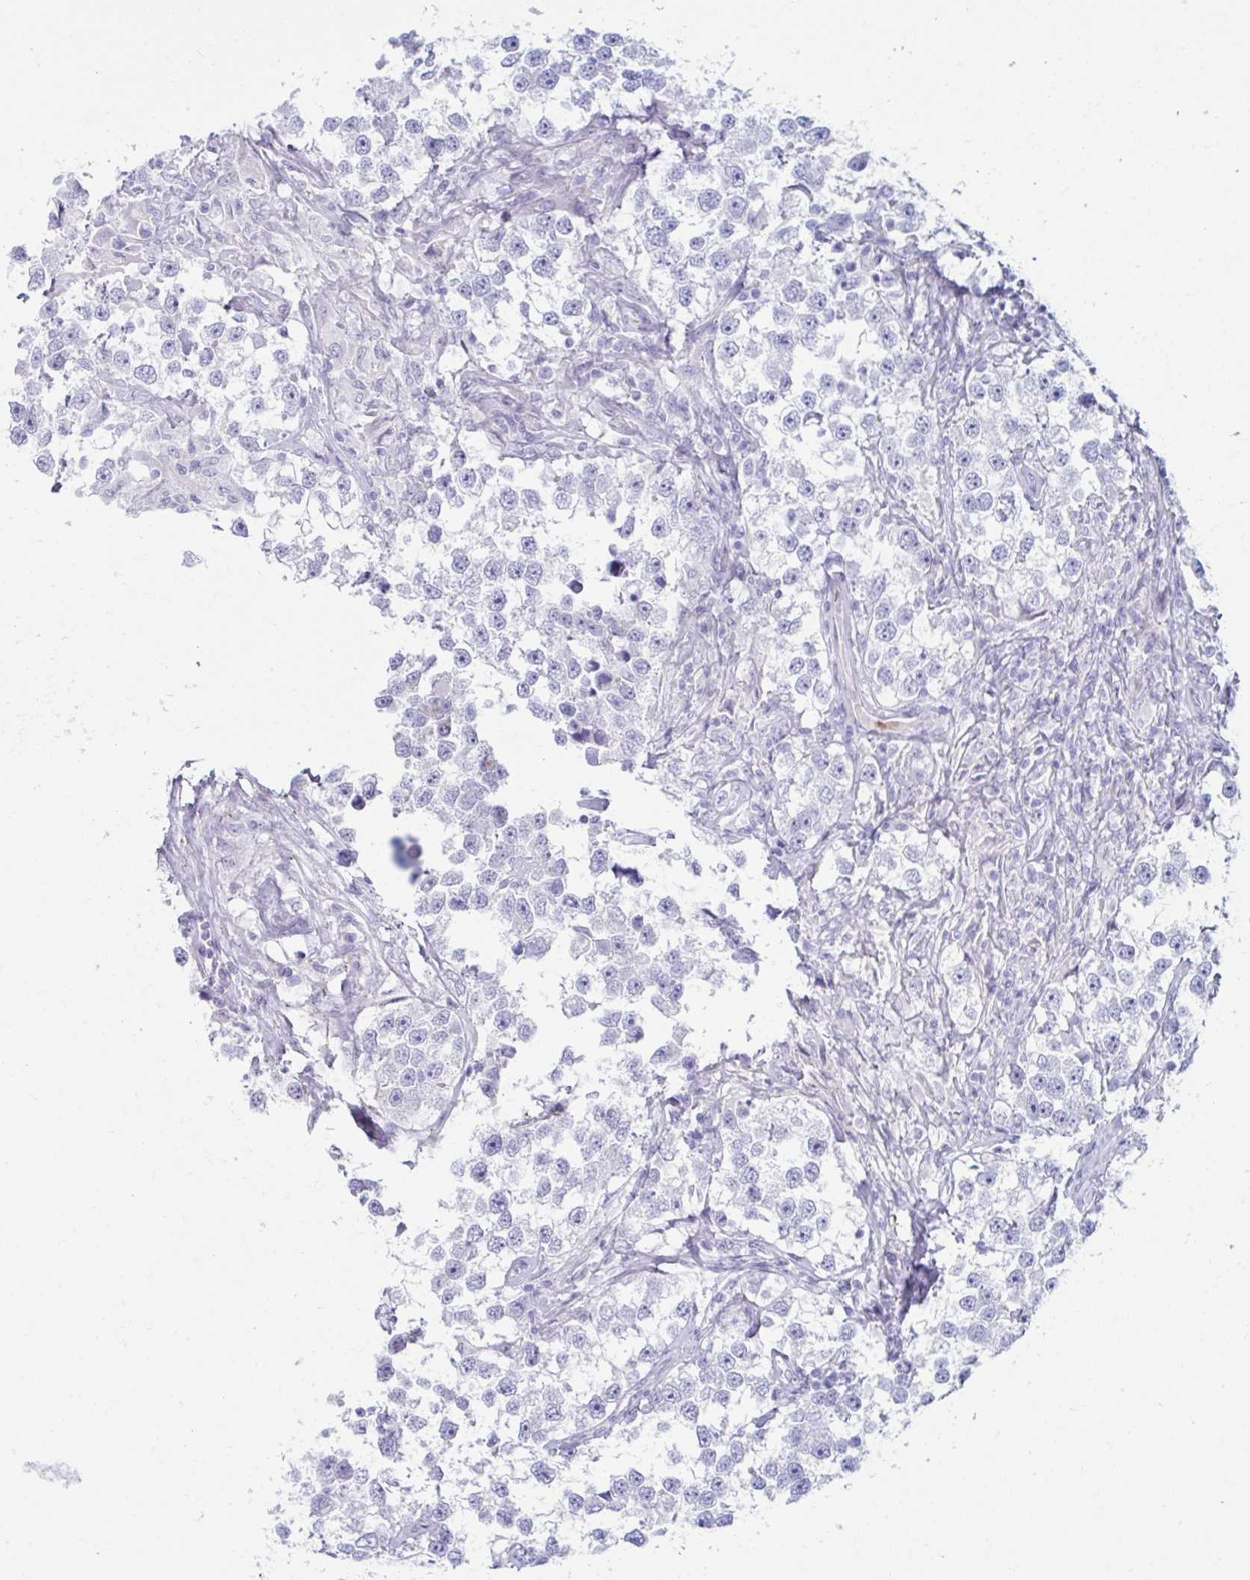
{"staining": {"intensity": "negative", "quantity": "none", "location": "none"}, "tissue": "testis cancer", "cell_type": "Tumor cells", "image_type": "cancer", "snomed": [{"axis": "morphology", "description": "Seminoma, NOS"}, {"axis": "topography", "description": "Testis"}], "caption": "A high-resolution photomicrograph shows immunohistochemistry staining of testis cancer, which demonstrates no significant expression in tumor cells.", "gene": "UBL3", "patient": {"sex": "male", "age": 46}}